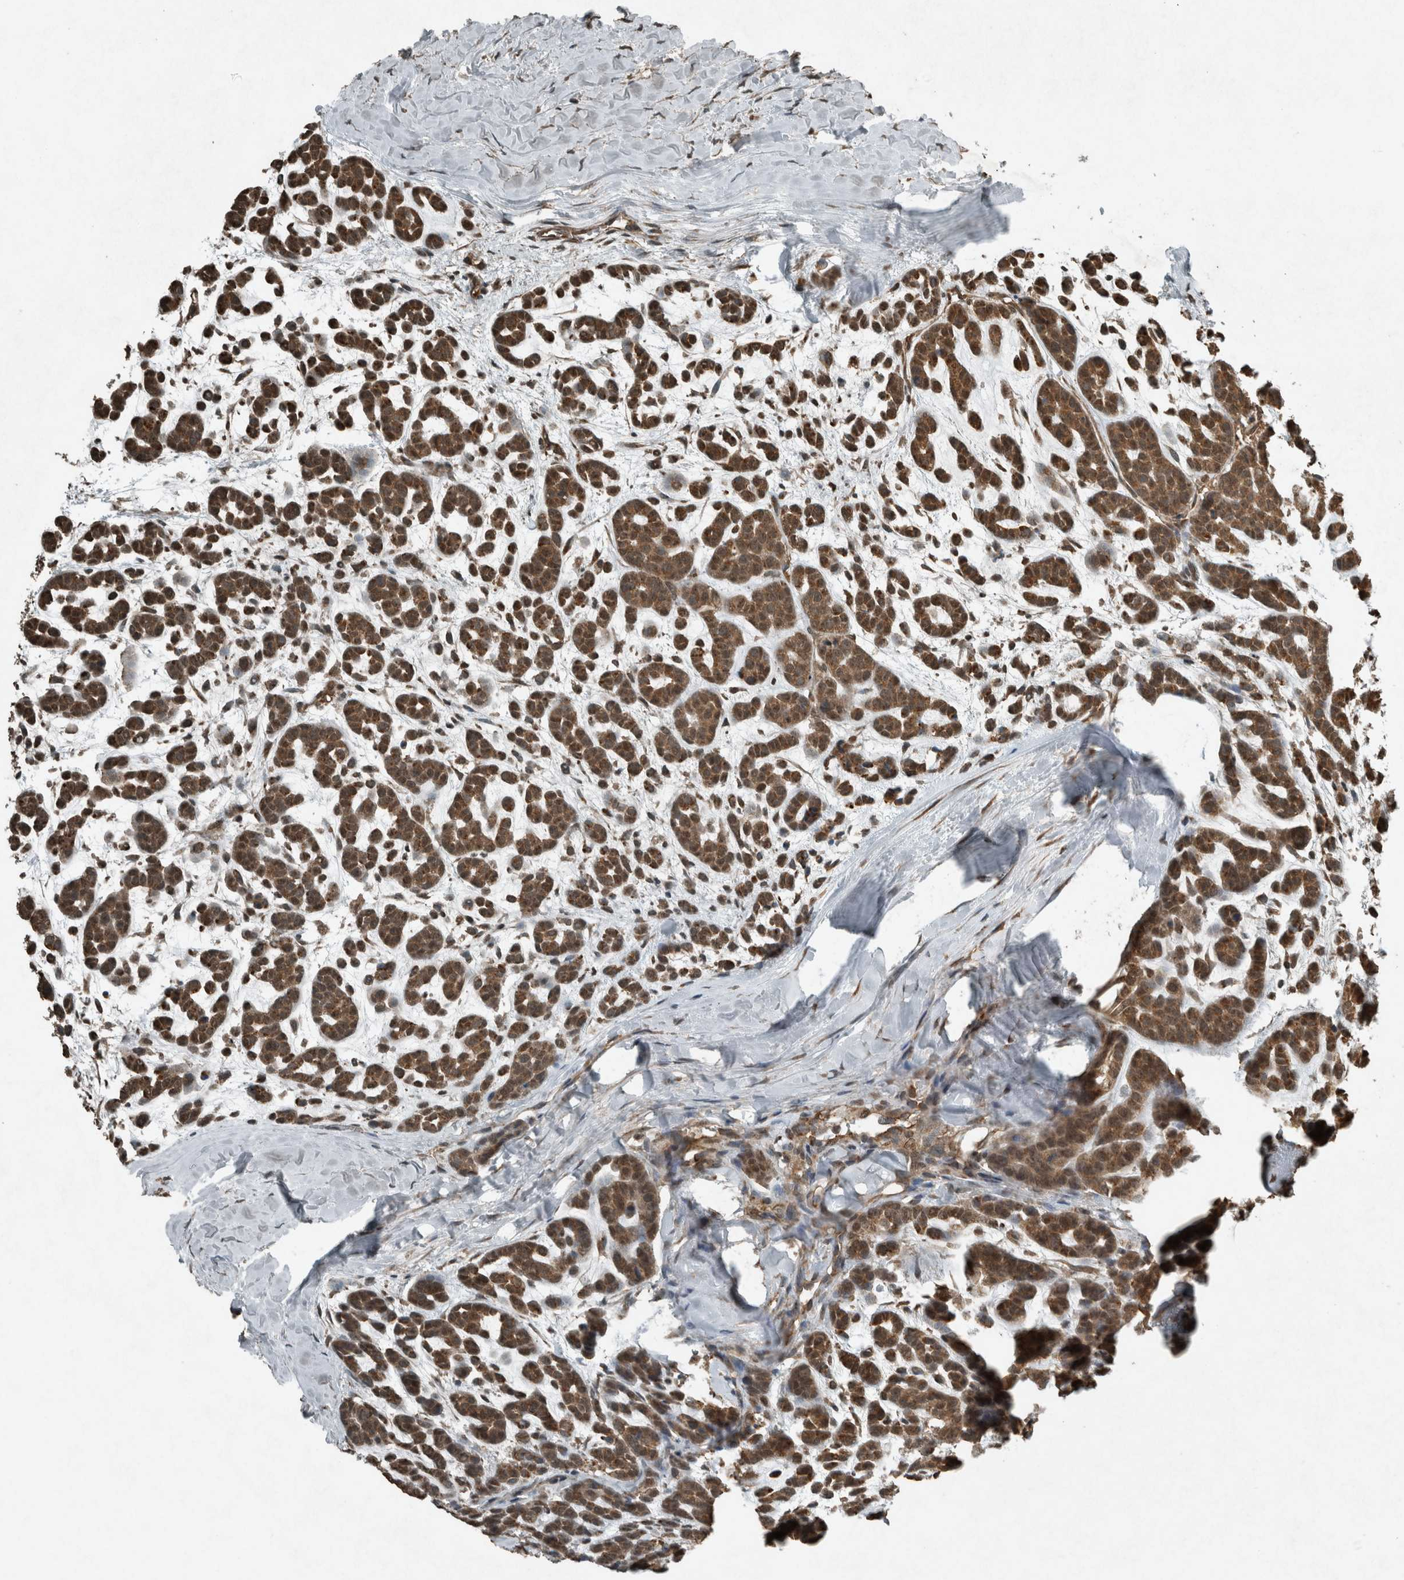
{"staining": {"intensity": "moderate", "quantity": ">75%", "location": "cytoplasmic/membranous,nuclear"}, "tissue": "head and neck cancer", "cell_type": "Tumor cells", "image_type": "cancer", "snomed": [{"axis": "morphology", "description": "Adenocarcinoma, NOS"}, {"axis": "morphology", "description": "Adenoma, NOS"}, {"axis": "topography", "description": "Head-Neck"}], "caption": "This is an image of immunohistochemistry (IHC) staining of adenocarcinoma (head and neck), which shows moderate expression in the cytoplasmic/membranous and nuclear of tumor cells.", "gene": "ARHGEF12", "patient": {"sex": "female", "age": 55}}